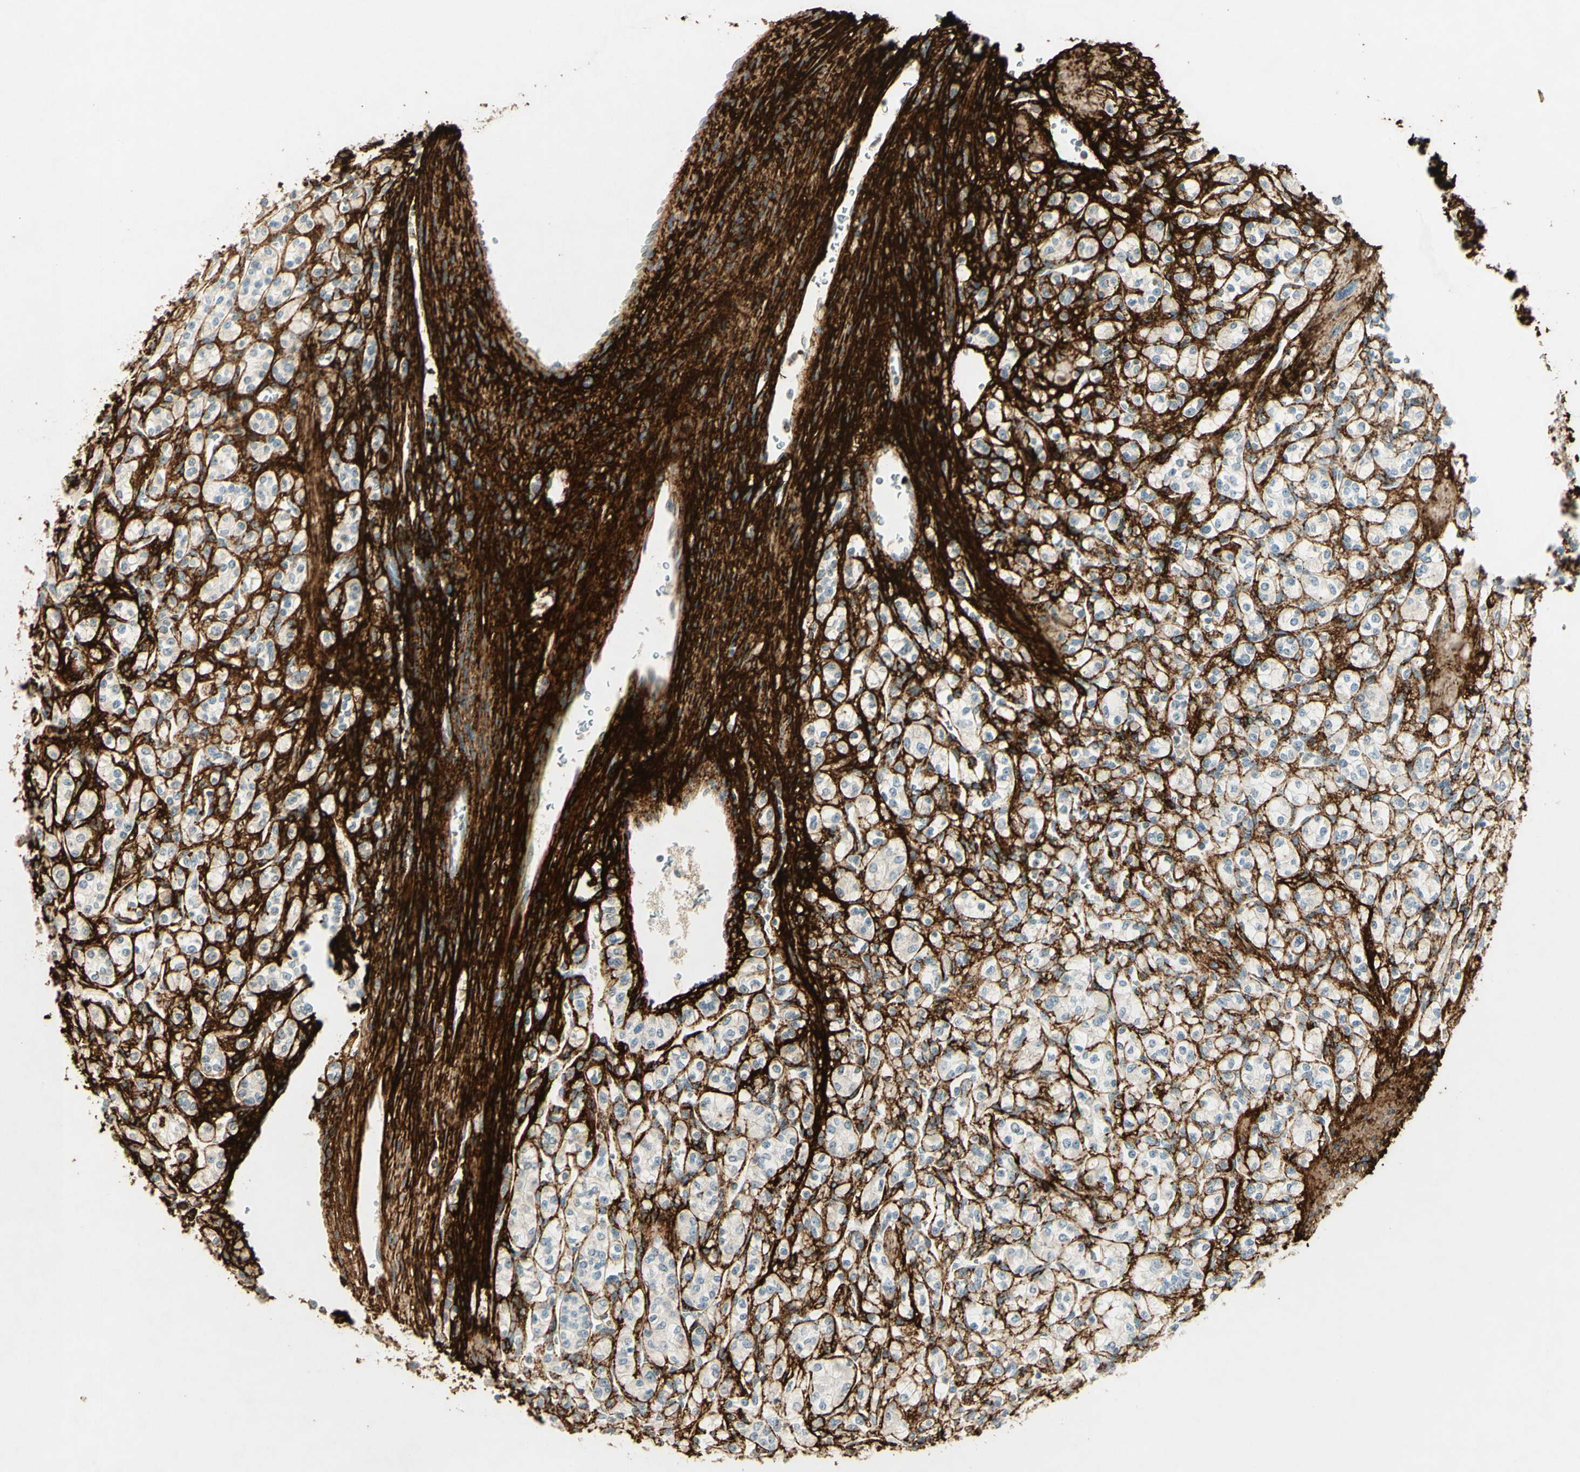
{"staining": {"intensity": "negative", "quantity": "none", "location": "none"}, "tissue": "renal cancer", "cell_type": "Tumor cells", "image_type": "cancer", "snomed": [{"axis": "morphology", "description": "Adenocarcinoma, NOS"}, {"axis": "topography", "description": "Kidney"}], "caption": "A high-resolution micrograph shows immunohistochemistry staining of renal cancer, which demonstrates no significant staining in tumor cells.", "gene": "TNN", "patient": {"sex": "male", "age": 77}}